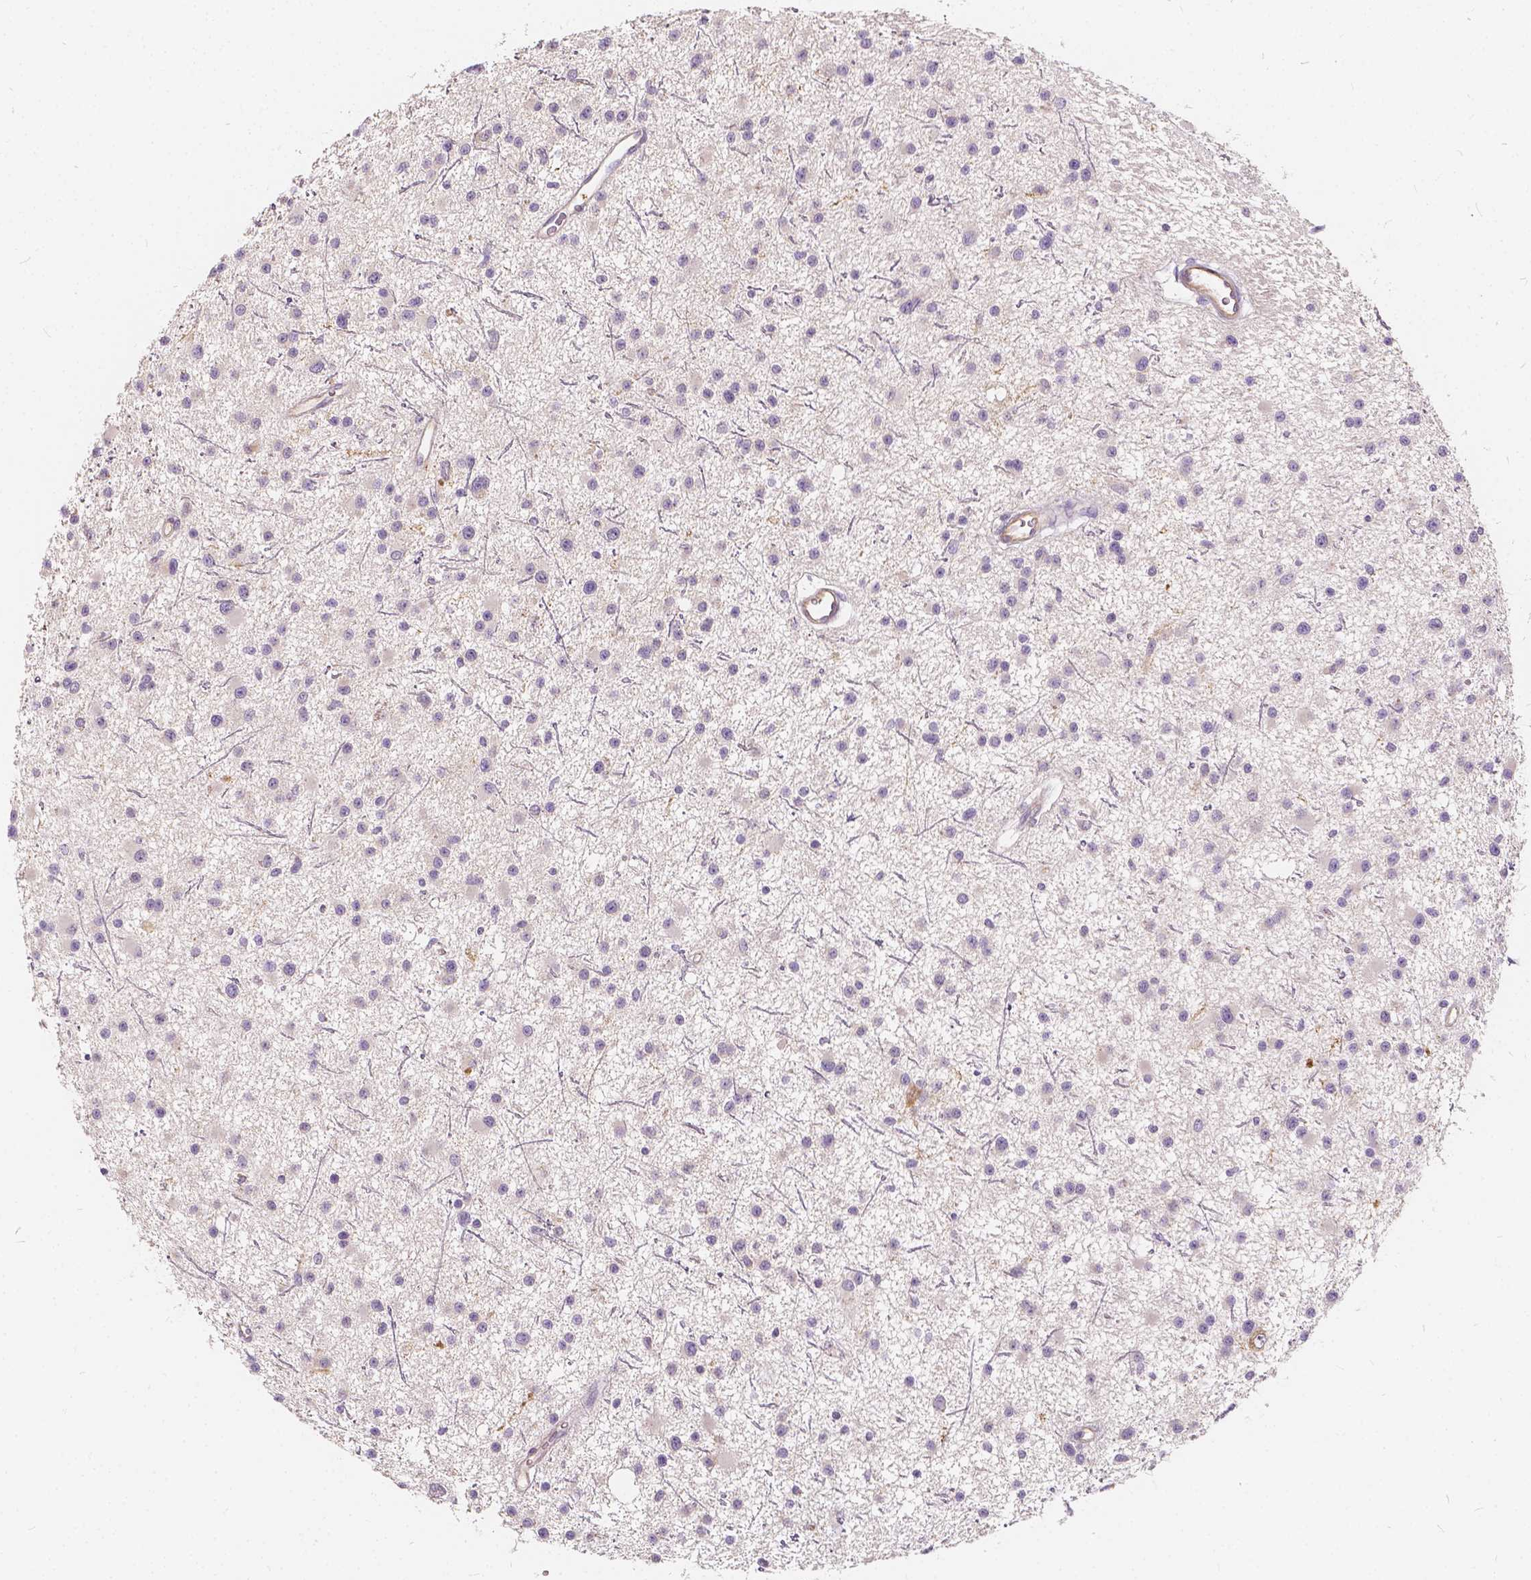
{"staining": {"intensity": "negative", "quantity": "none", "location": "none"}, "tissue": "glioma", "cell_type": "Tumor cells", "image_type": "cancer", "snomed": [{"axis": "morphology", "description": "Glioma, malignant, Low grade"}, {"axis": "topography", "description": "Brain"}], "caption": "Tumor cells show no significant expression in glioma. (Stains: DAB (3,3'-diaminobenzidine) immunohistochemistry (IHC) with hematoxylin counter stain, Microscopy: brightfield microscopy at high magnification).", "gene": "KIAA0513", "patient": {"sex": "male", "age": 43}}